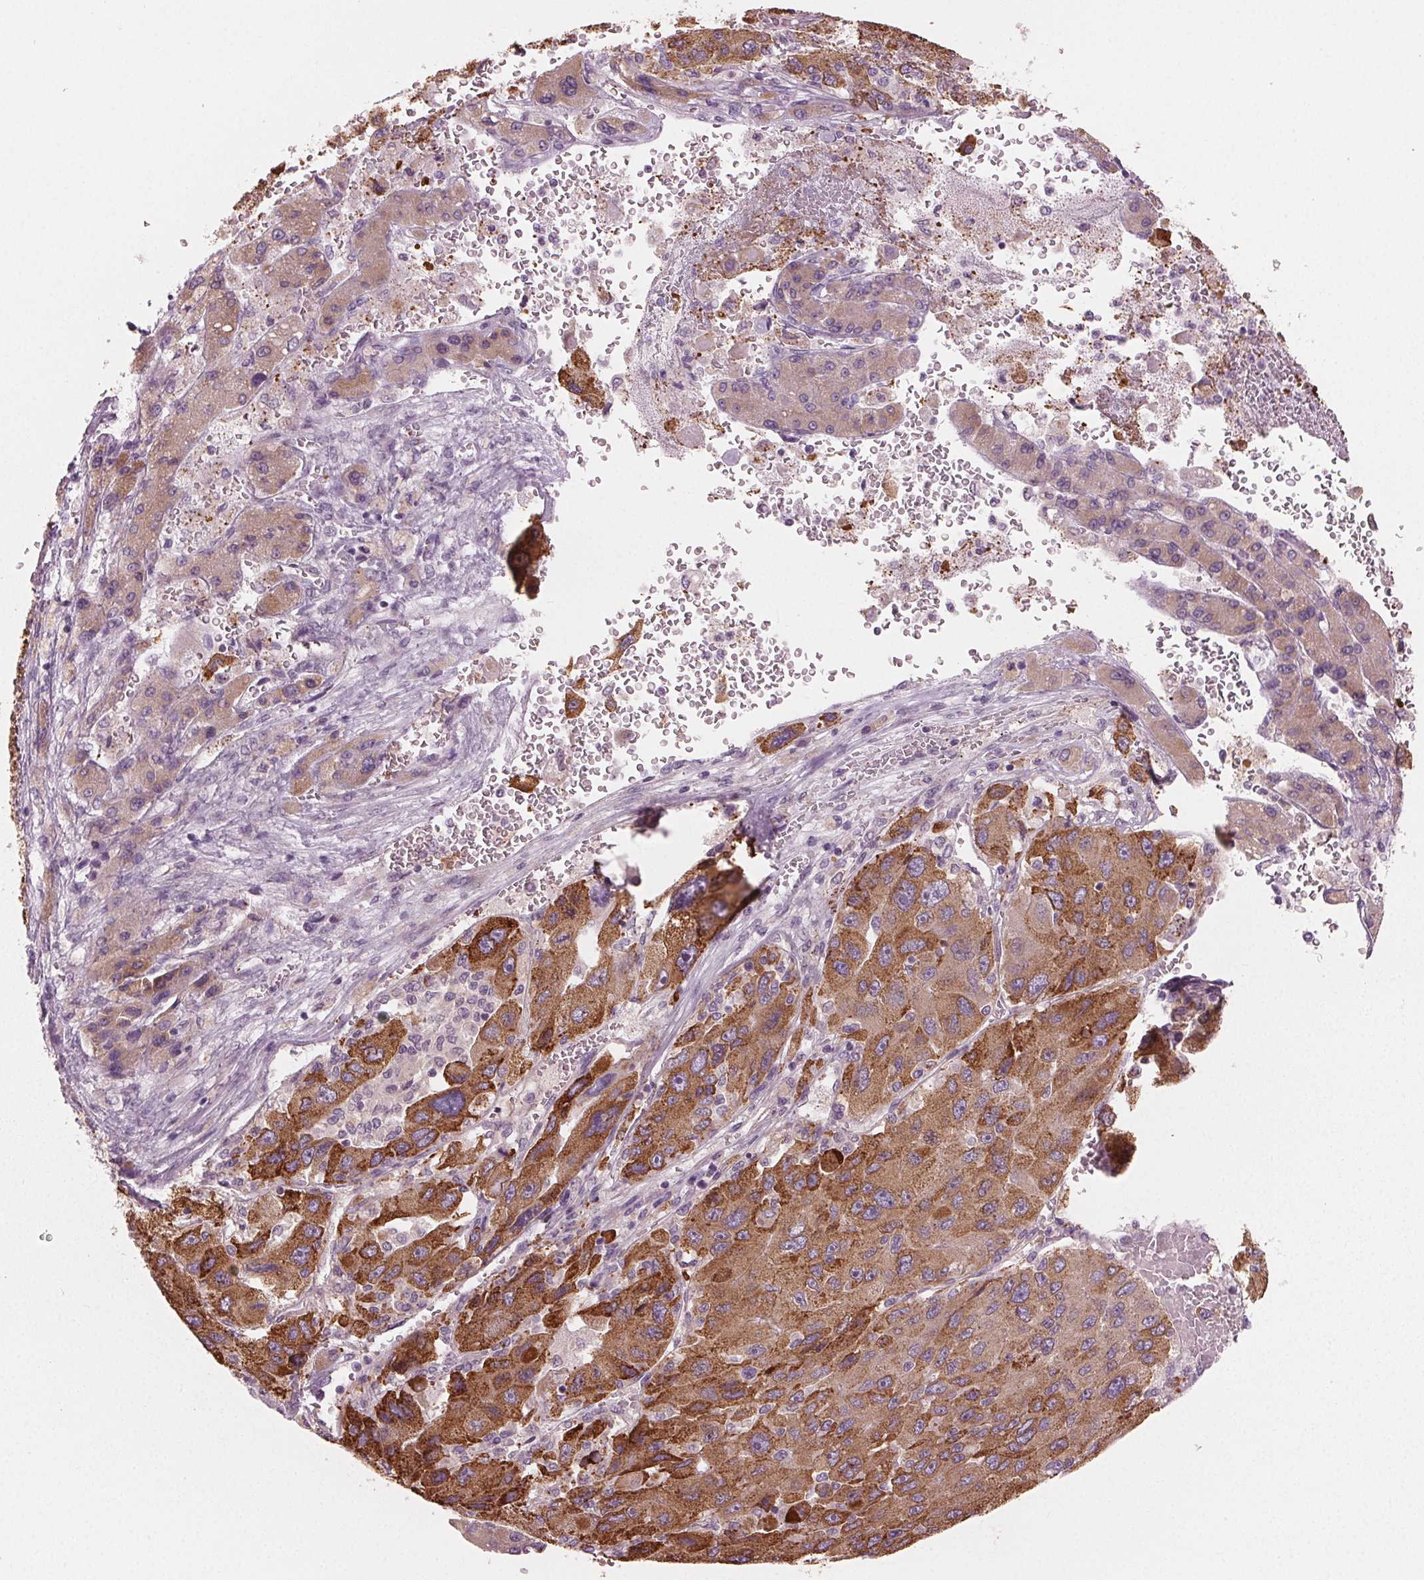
{"staining": {"intensity": "moderate", "quantity": "<25%", "location": "cytoplasmic/membranous"}, "tissue": "liver cancer", "cell_type": "Tumor cells", "image_type": "cancer", "snomed": [{"axis": "morphology", "description": "Carcinoma, Hepatocellular, NOS"}, {"axis": "topography", "description": "Liver"}], "caption": "Immunohistochemistry (IHC) (DAB (3,3'-diaminobenzidine)) staining of human hepatocellular carcinoma (liver) shows moderate cytoplasmic/membranous protein positivity in about <25% of tumor cells.", "gene": "PRAP1", "patient": {"sex": "female", "age": 41}}